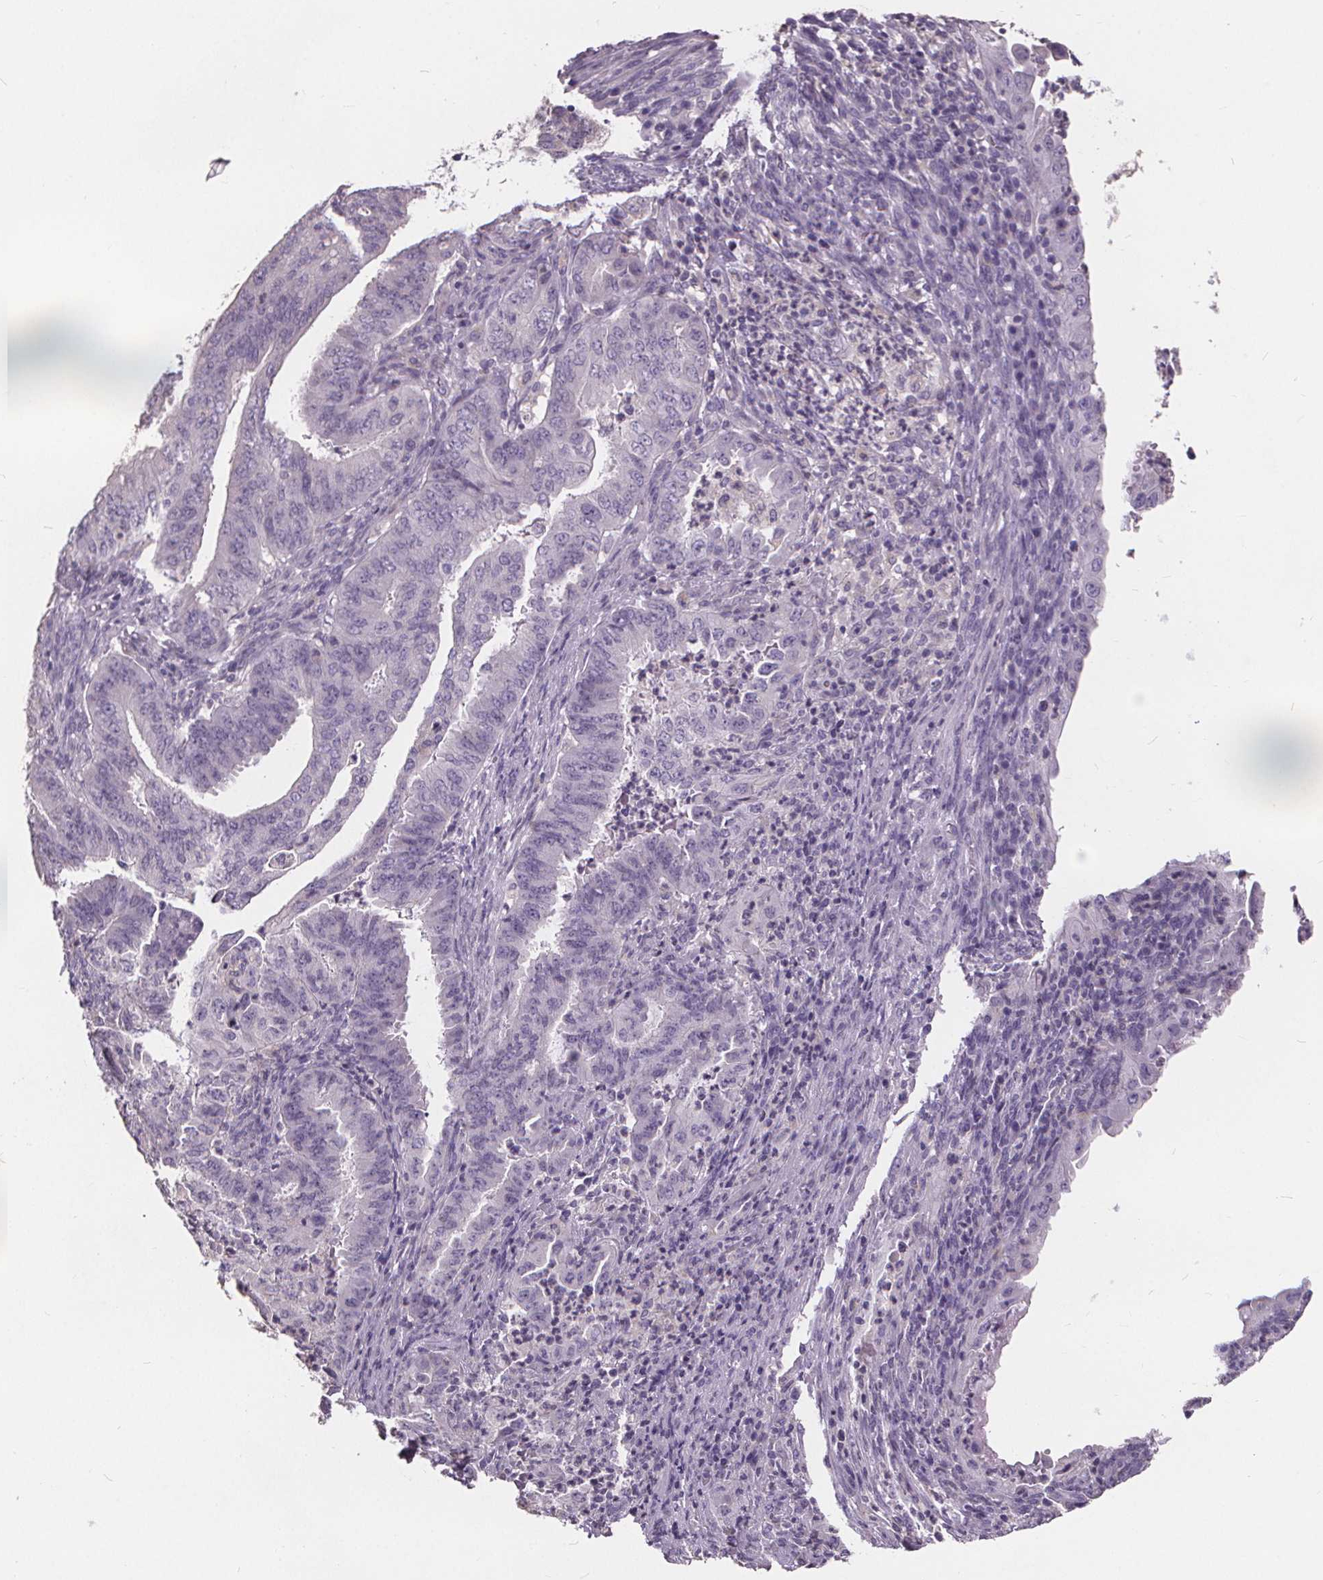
{"staining": {"intensity": "negative", "quantity": "none", "location": "none"}, "tissue": "endometrial cancer", "cell_type": "Tumor cells", "image_type": "cancer", "snomed": [{"axis": "morphology", "description": "Adenocarcinoma, NOS"}, {"axis": "topography", "description": "Endometrium"}], "caption": "A high-resolution histopathology image shows immunohistochemistry (IHC) staining of adenocarcinoma (endometrial), which displays no significant staining in tumor cells.", "gene": "ATP6V1D", "patient": {"sex": "female", "age": 51}}